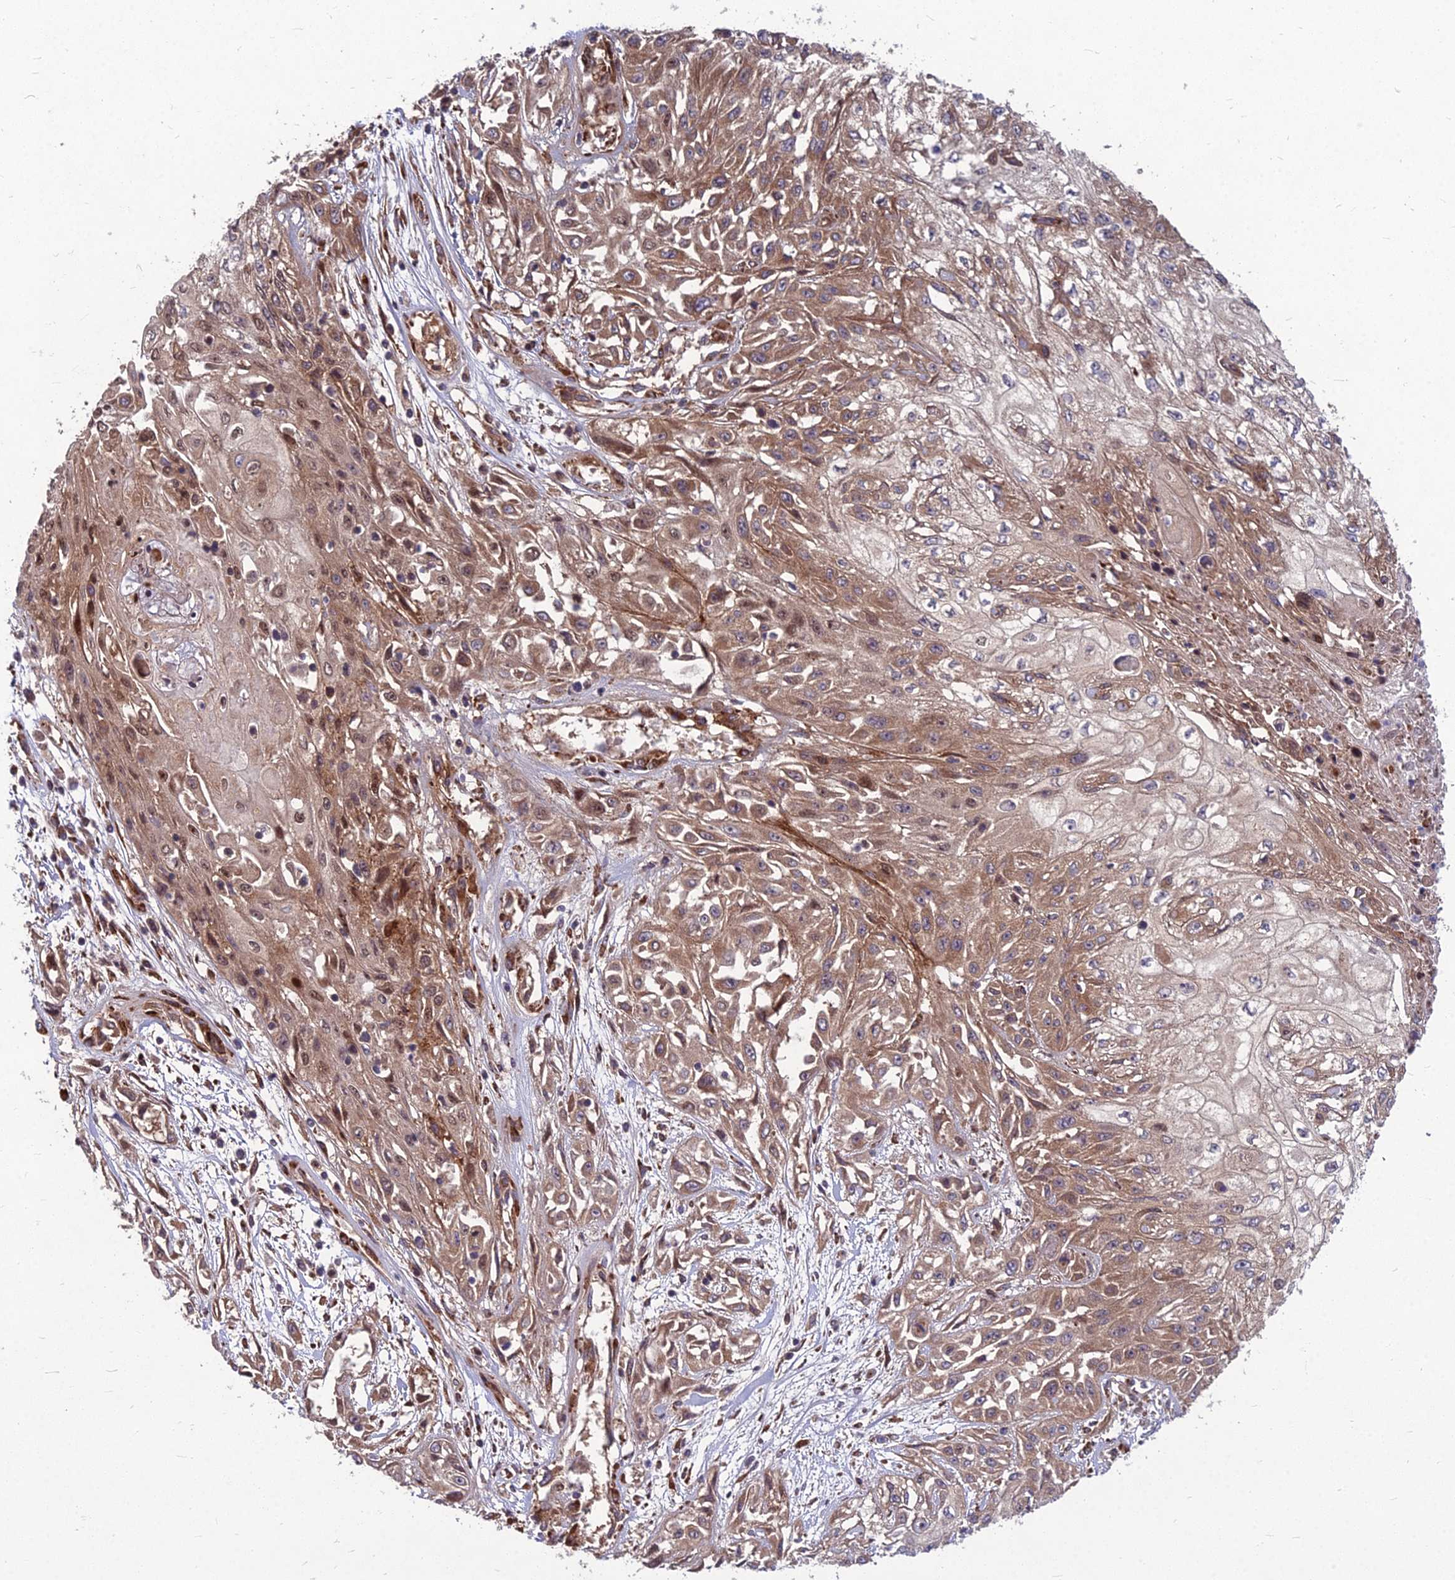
{"staining": {"intensity": "moderate", "quantity": "25%-75%", "location": "cytoplasmic/membranous"}, "tissue": "skin cancer", "cell_type": "Tumor cells", "image_type": "cancer", "snomed": [{"axis": "morphology", "description": "Squamous cell carcinoma, NOS"}, {"axis": "morphology", "description": "Squamous cell carcinoma, metastatic, NOS"}, {"axis": "topography", "description": "Skin"}, {"axis": "topography", "description": "Lymph node"}], "caption": "Immunohistochemical staining of metastatic squamous cell carcinoma (skin) reveals moderate cytoplasmic/membranous protein expression in approximately 25%-75% of tumor cells. The staining was performed using DAB (3,3'-diaminobenzidine), with brown indicating positive protein expression. Nuclei are stained blue with hematoxylin.", "gene": "MFSD8", "patient": {"sex": "male", "age": 75}}